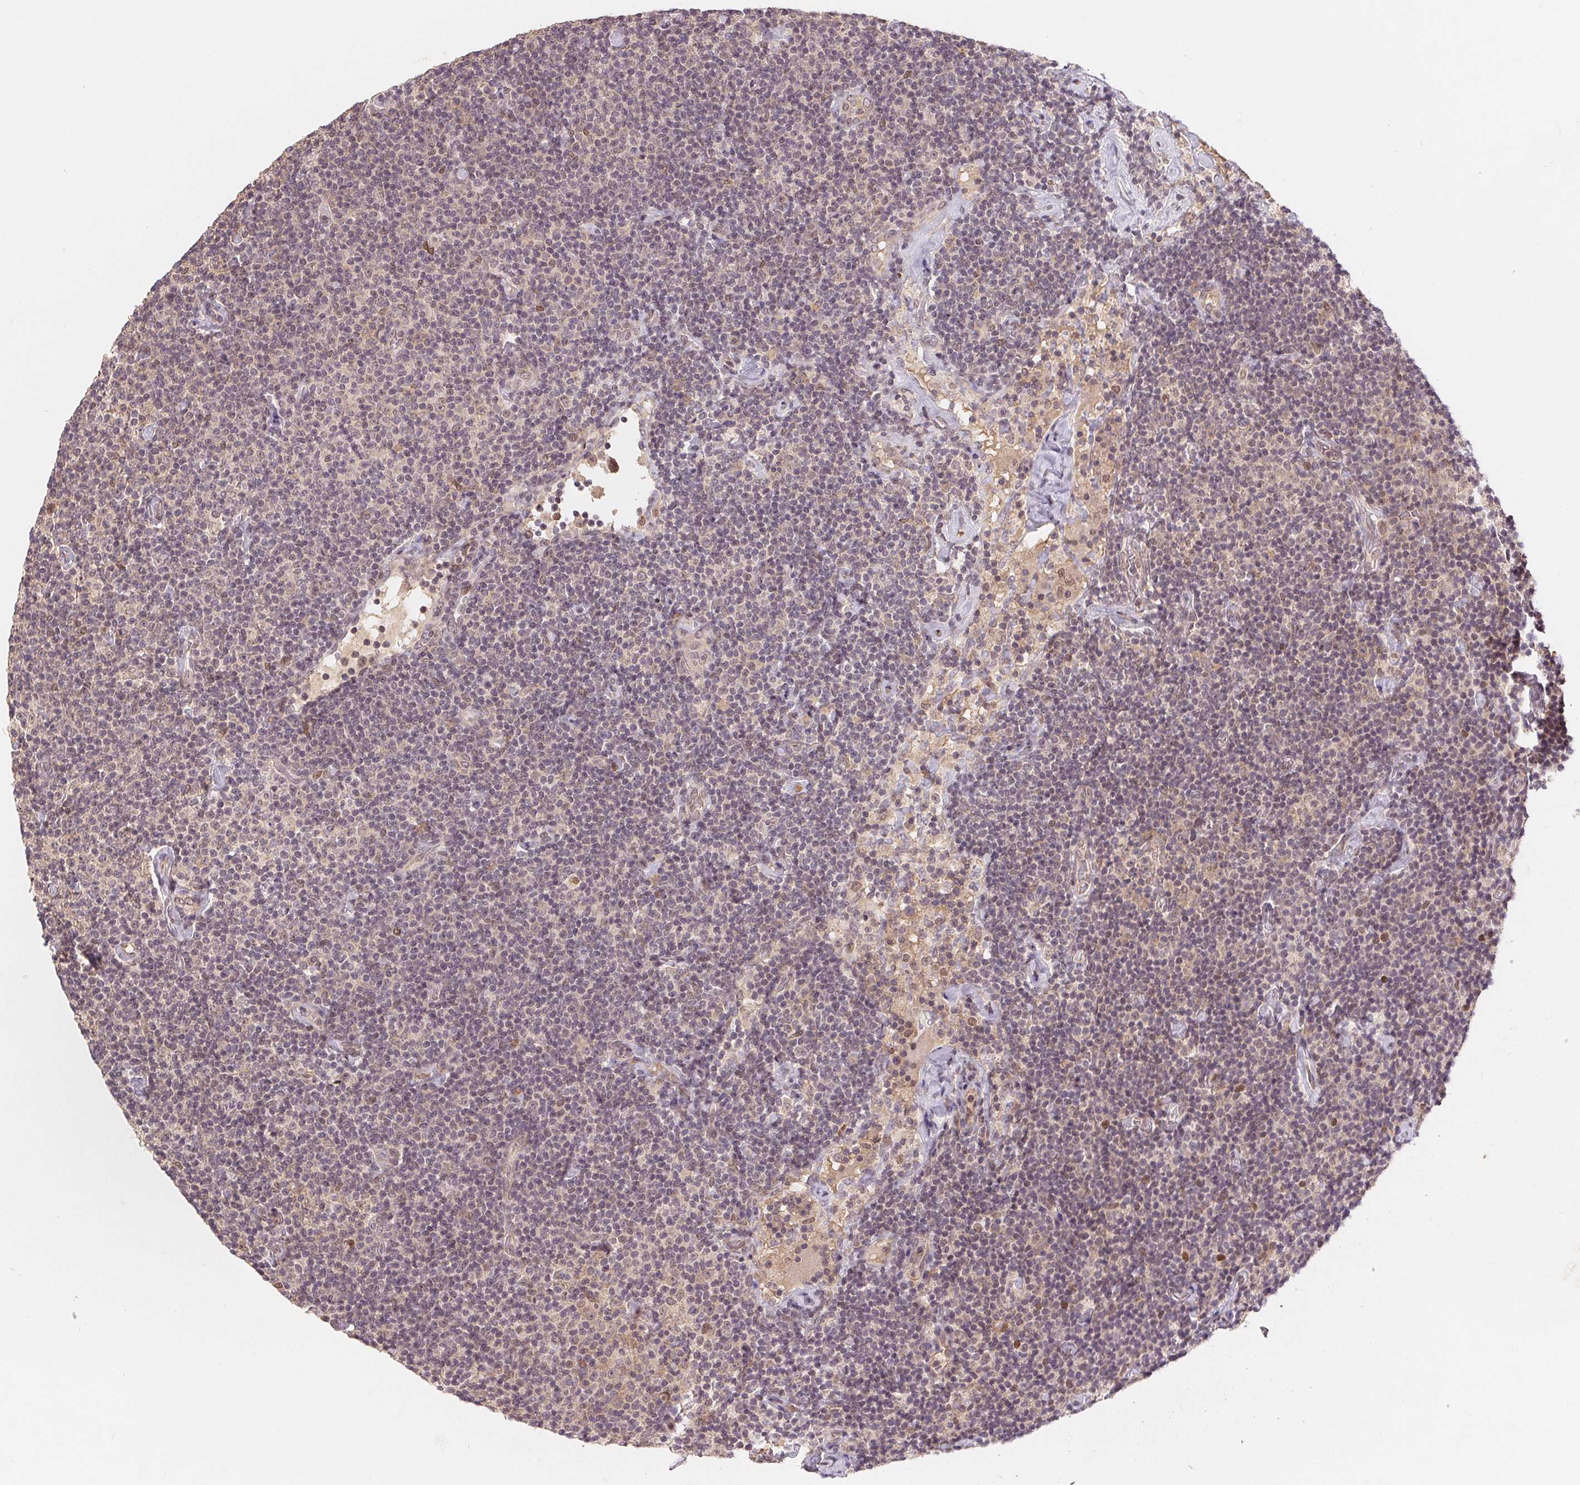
{"staining": {"intensity": "negative", "quantity": "none", "location": "none"}, "tissue": "lymphoma", "cell_type": "Tumor cells", "image_type": "cancer", "snomed": [{"axis": "morphology", "description": "Malignant lymphoma, non-Hodgkin's type, Low grade"}, {"axis": "topography", "description": "Lymph node"}], "caption": "IHC of human malignant lymphoma, non-Hodgkin's type (low-grade) demonstrates no expression in tumor cells.", "gene": "HMGN3", "patient": {"sex": "male", "age": 81}}